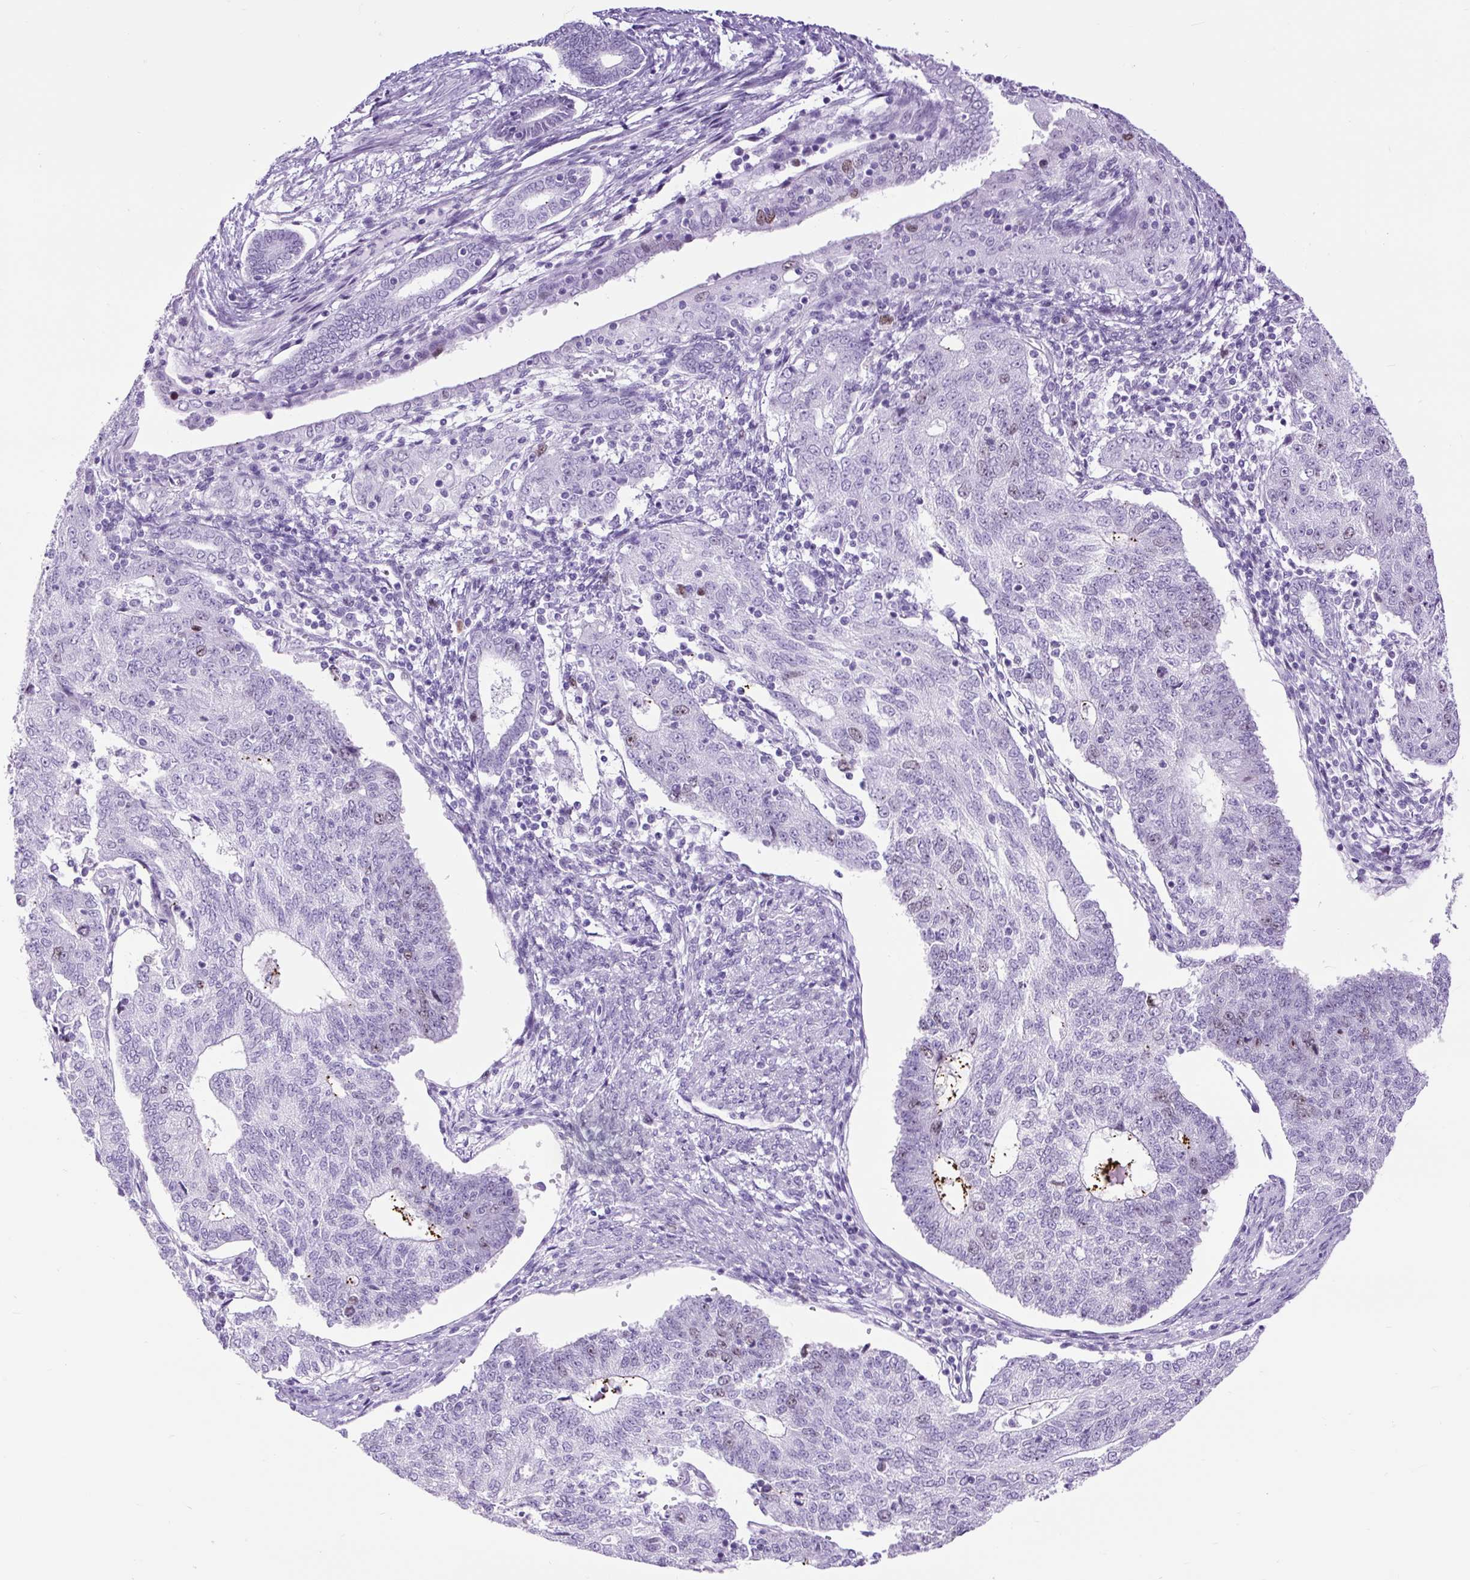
{"staining": {"intensity": "negative", "quantity": "none", "location": "none"}, "tissue": "endometrial cancer", "cell_type": "Tumor cells", "image_type": "cancer", "snomed": [{"axis": "morphology", "description": "Adenocarcinoma, NOS"}, {"axis": "topography", "description": "Endometrium"}], "caption": "Tumor cells show no significant protein staining in endometrial adenocarcinoma. The staining was performed using DAB to visualize the protein expression in brown, while the nuclei were stained in blue with hematoxylin (Magnification: 20x).", "gene": "RACGAP1", "patient": {"sex": "female", "age": 56}}